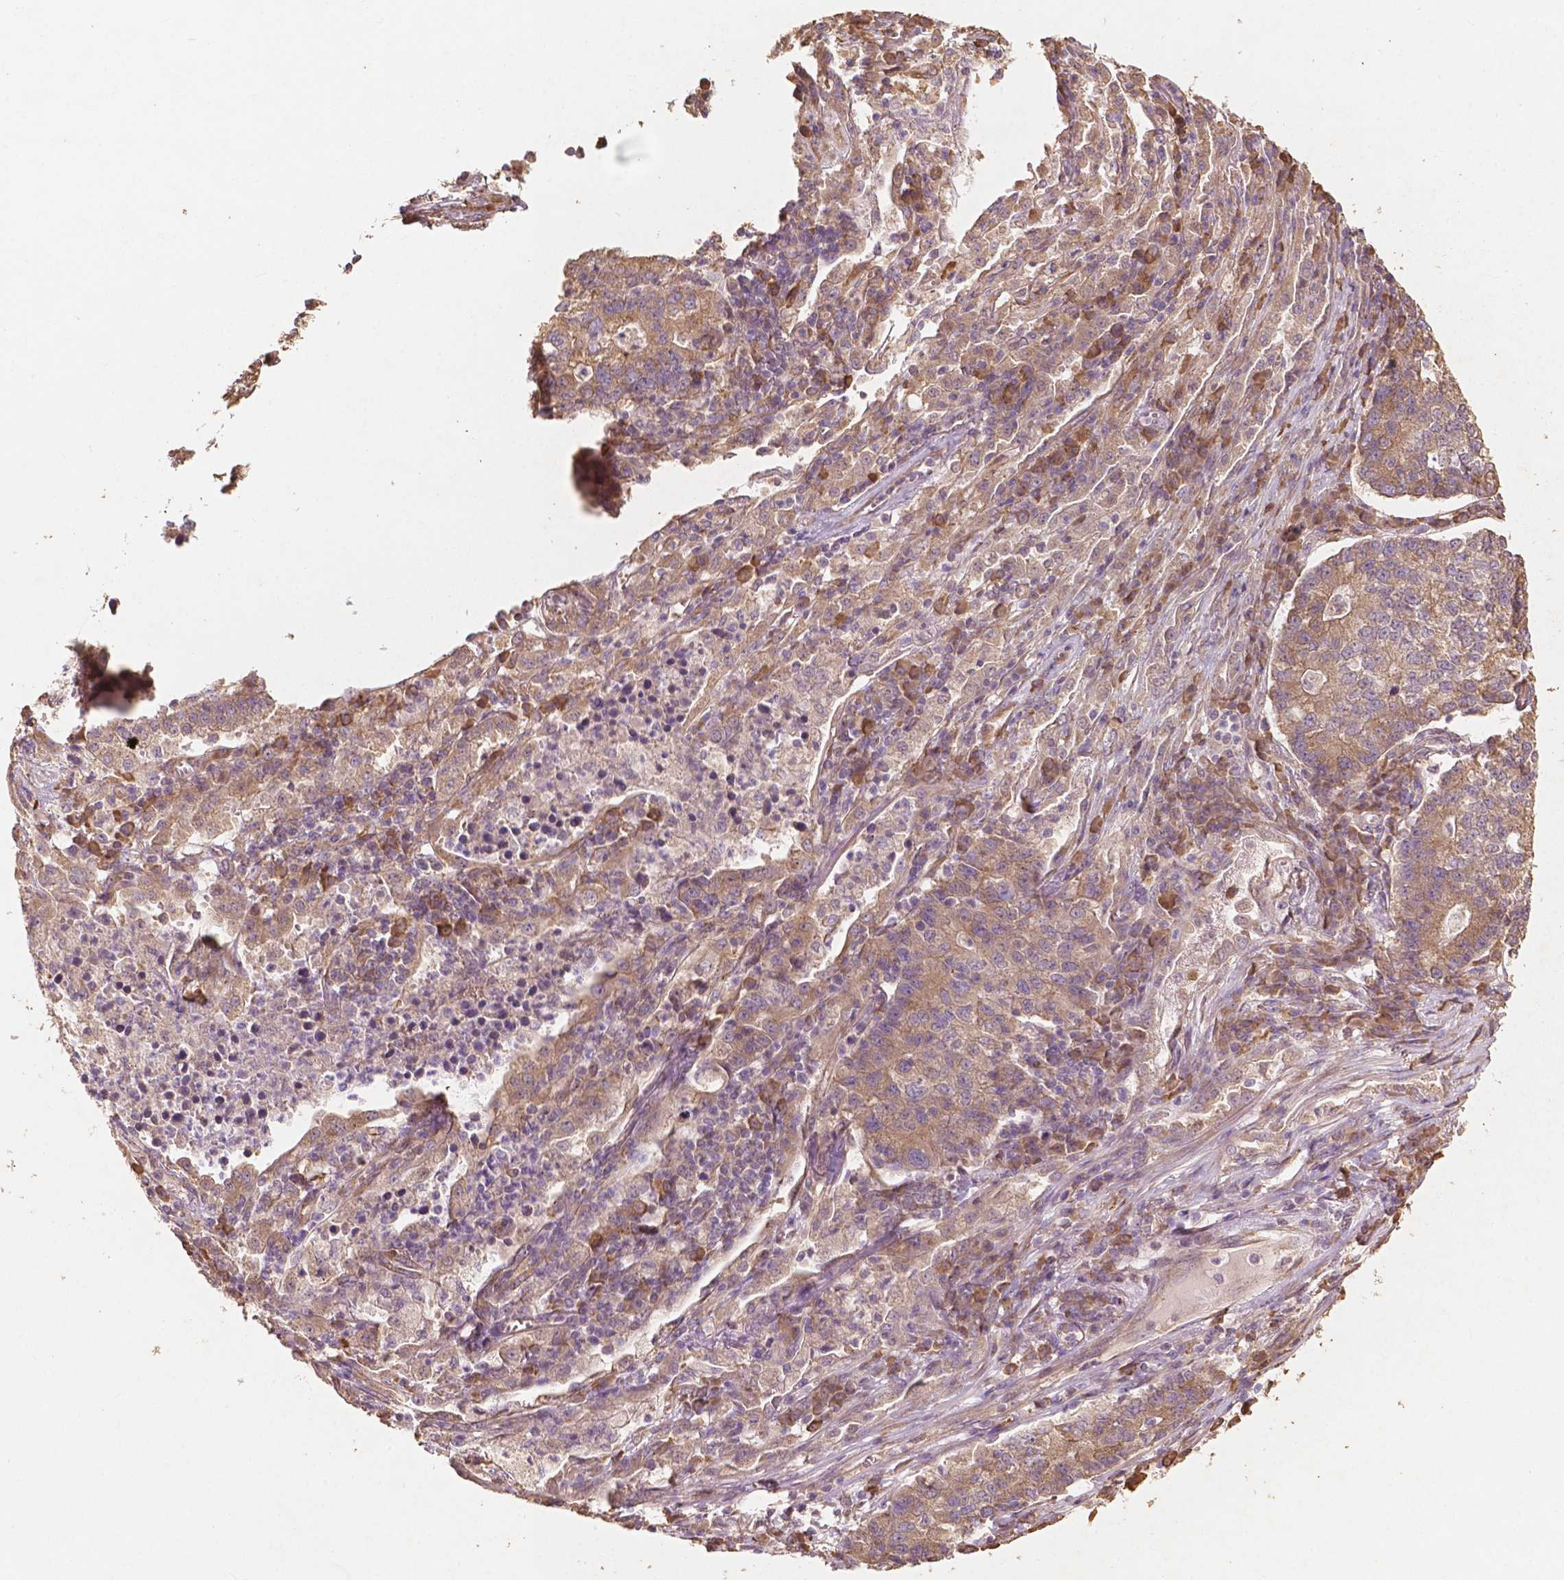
{"staining": {"intensity": "moderate", "quantity": "25%-75%", "location": "cytoplasmic/membranous"}, "tissue": "lung cancer", "cell_type": "Tumor cells", "image_type": "cancer", "snomed": [{"axis": "morphology", "description": "Adenocarcinoma, NOS"}, {"axis": "topography", "description": "Lung"}], "caption": "A high-resolution photomicrograph shows immunohistochemistry staining of adenocarcinoma (lung), which shows moderate cytoplasmic/membranous staining in approximately 25%-75% of tumor cells.", "gene": "G3BP1", "patient": {"sex": "male", "age": 57}}